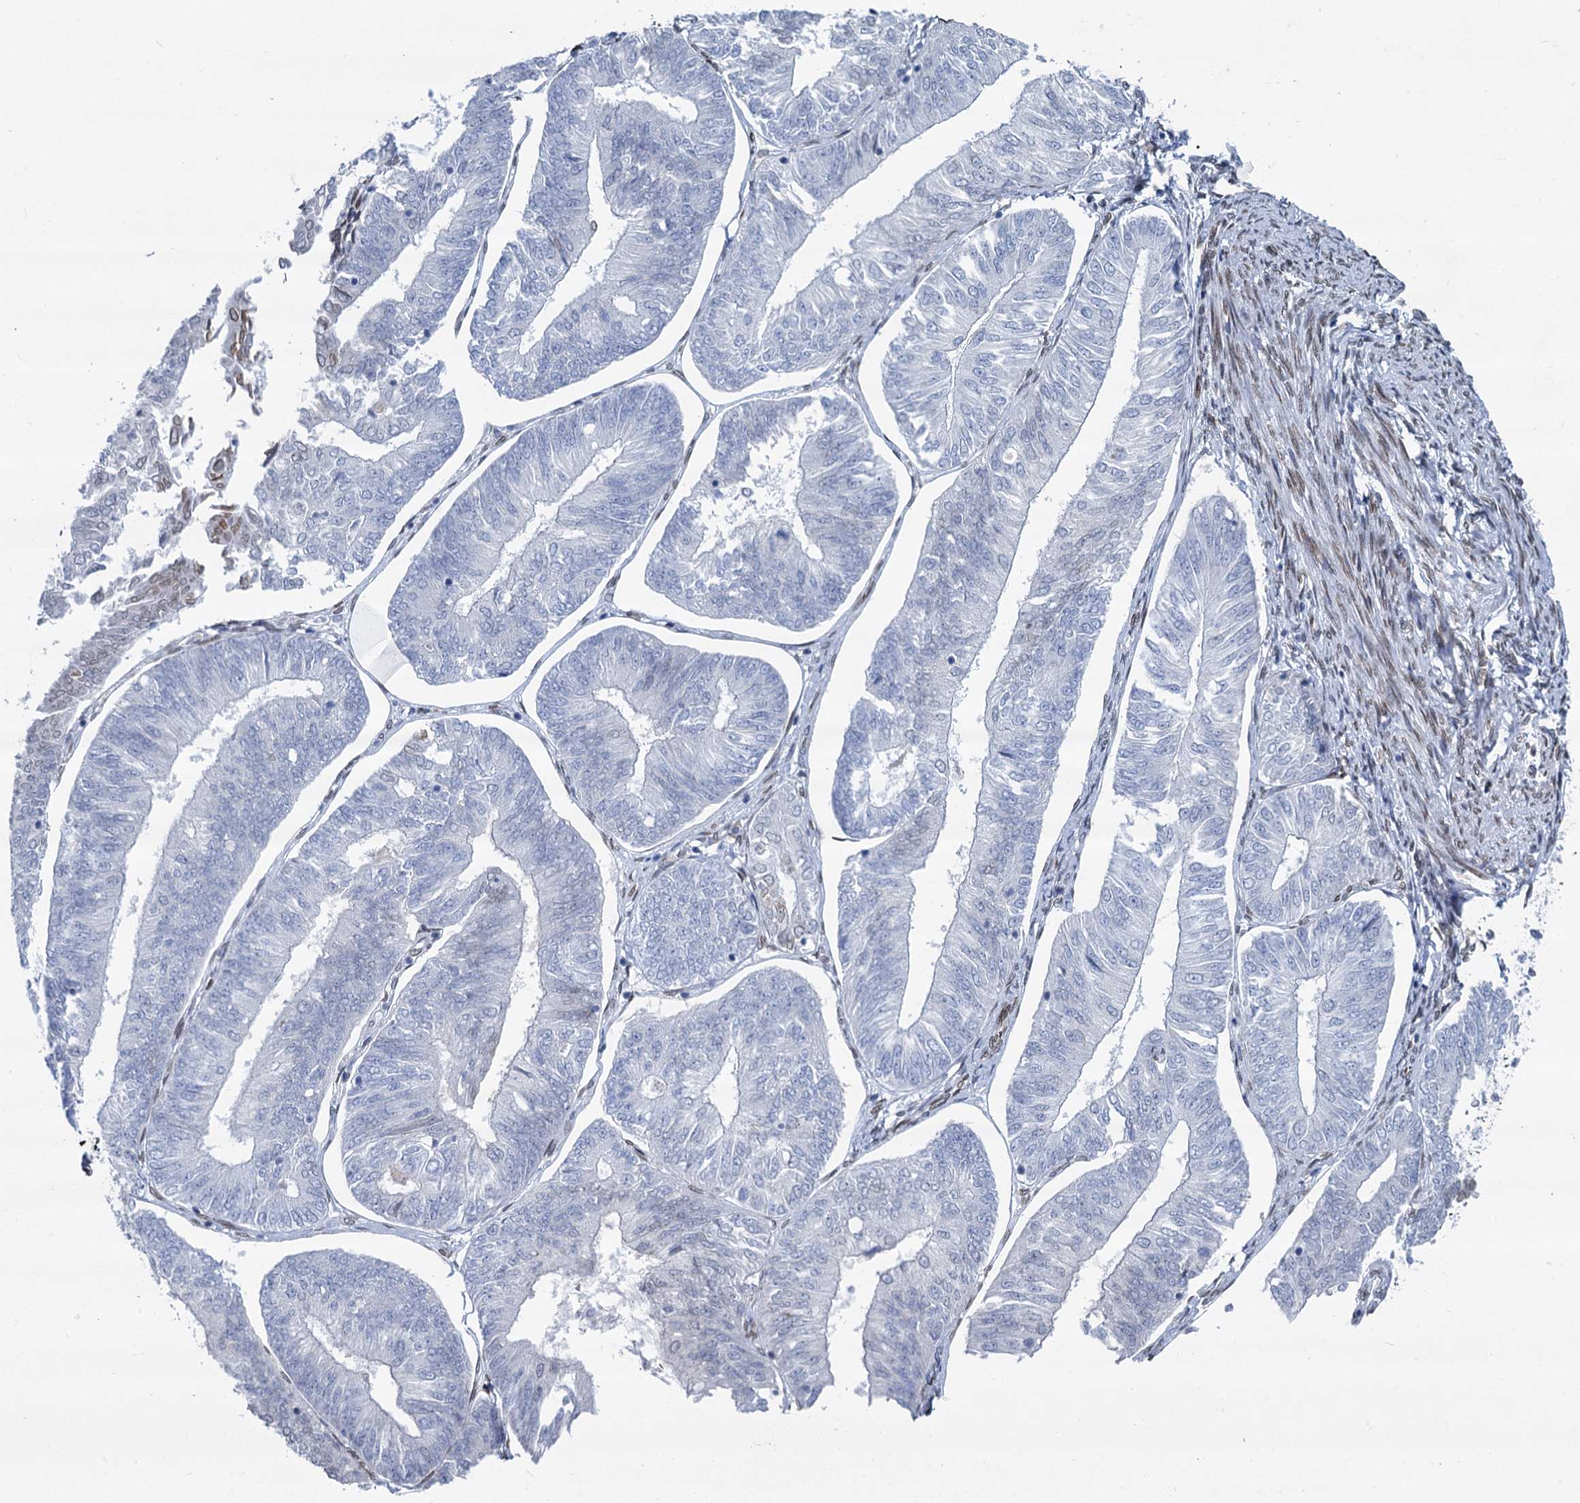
{"staining": {"intensity": "negative", "quantity": "none", "location": "none"}, "tissue": "endometrial cancer", "cell_type": "Tumor cells", "image_type": "cancer", "snomed": [{"axis": "morphology", "description": "Adenocarcinoma, NOS"}, {"axis": "topography", "description": "Endometrium"}], "caption": "Protein analysis of endometrial cancer (adenocarcinoma) exhibits no significant expression in tumor cells. (DAB immunohistochemistry (IHC) visualized using brightfield microscopy, high magnification).", "gene": "PRSS35", "patient": {"sex": "female", "age": 58}}